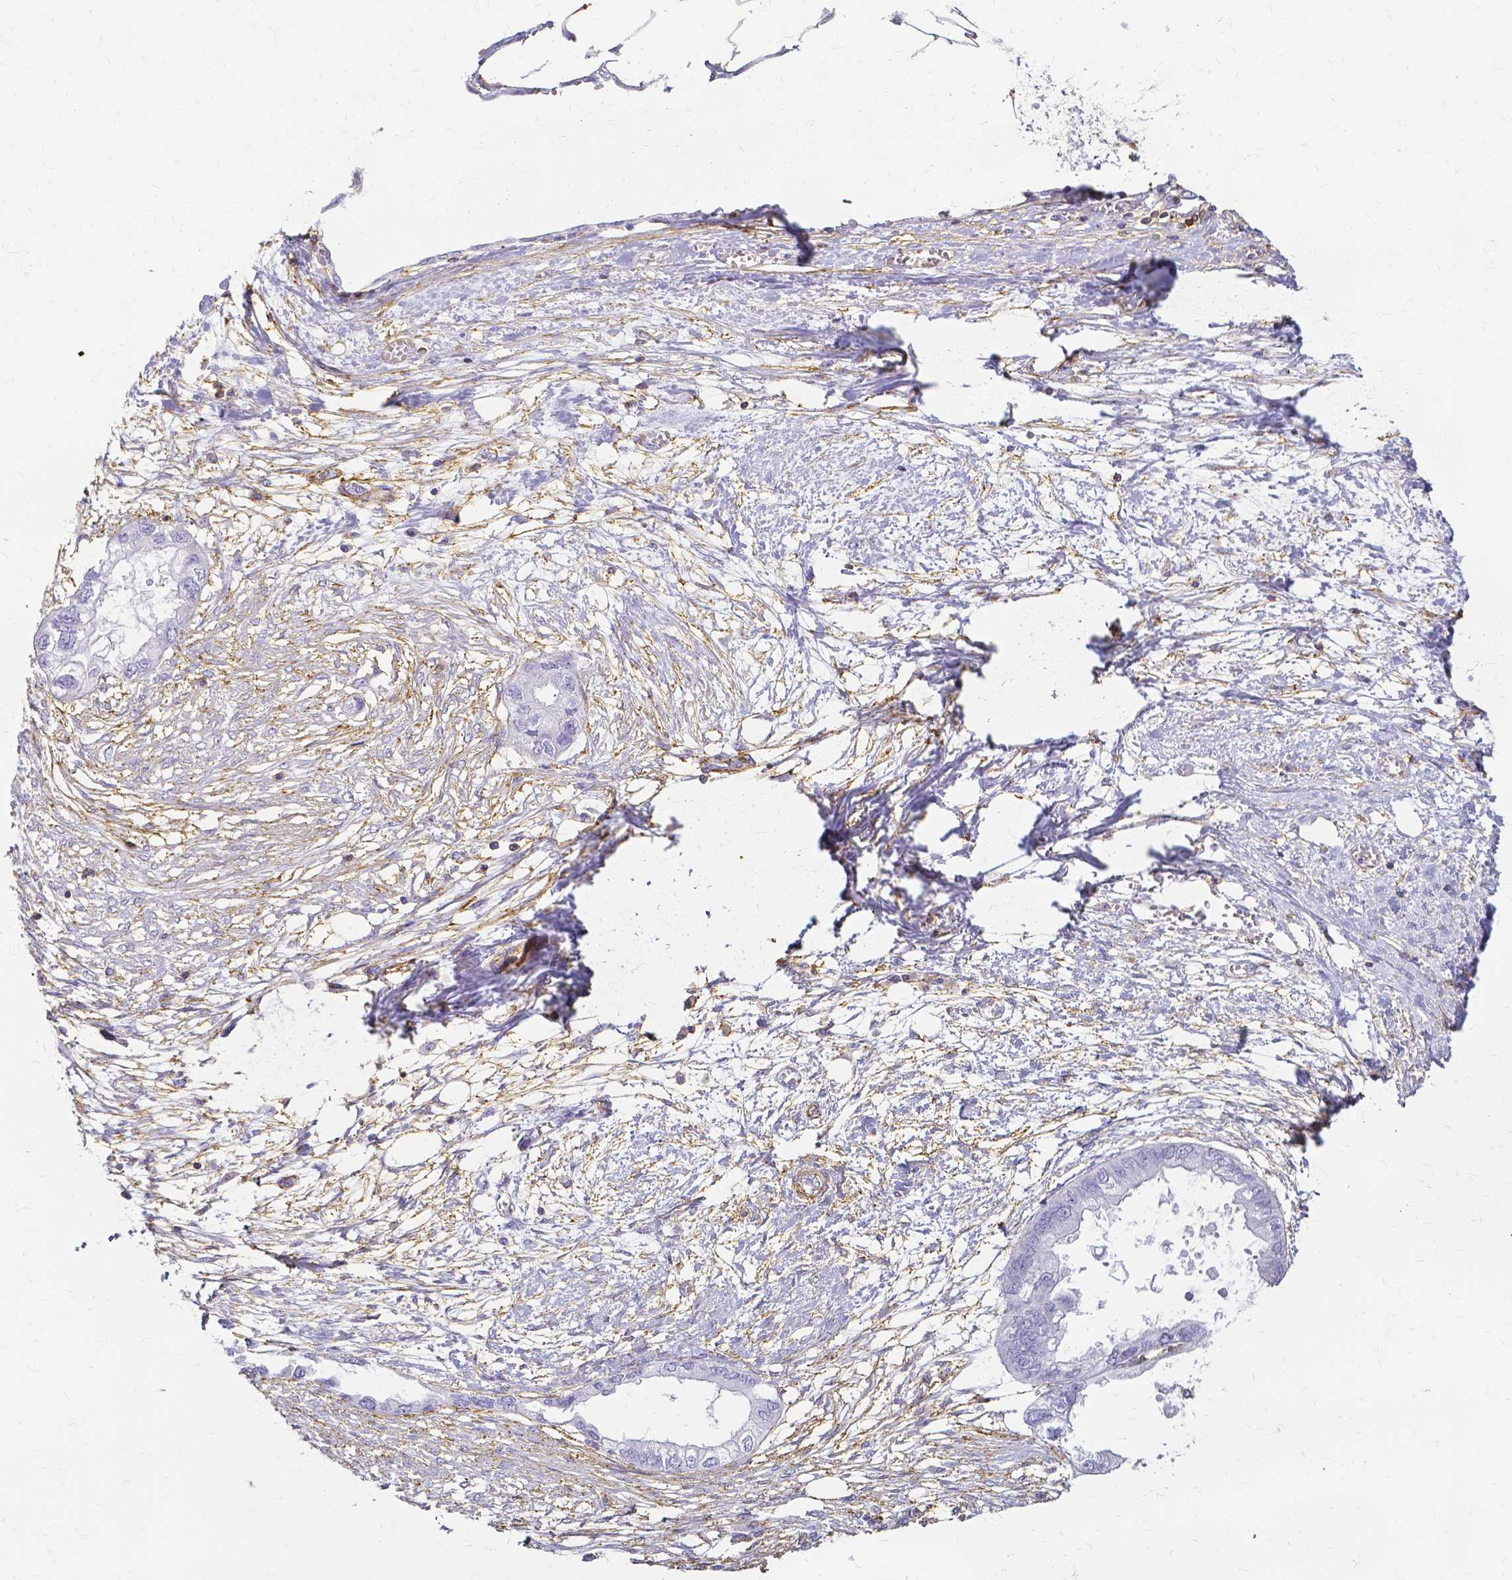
{"staining": {"intensity": "negative", "quantity": "none", "location": "none"}, "tissue": "endometrial cancer", "cell_type": "Tumor cells", "image_type": "cancer", "snomed": [{"axis": "morphology", "description": "Adenocarcinoma, NOS"}, {"axis": "morphology", "description": "Adenocarcinoma, metastatic, NOS"}, {"axis": "topography", "description": "Adipose tissue"}, {"axis": "topography", "description": "Endometrium"}], "caption": "A micrograph of human adenocarcinoma (endometrial) is negative for staining in tumor cells.", "gene": "HSPA12A", "patient": {"sex": "female", "age": 67}}